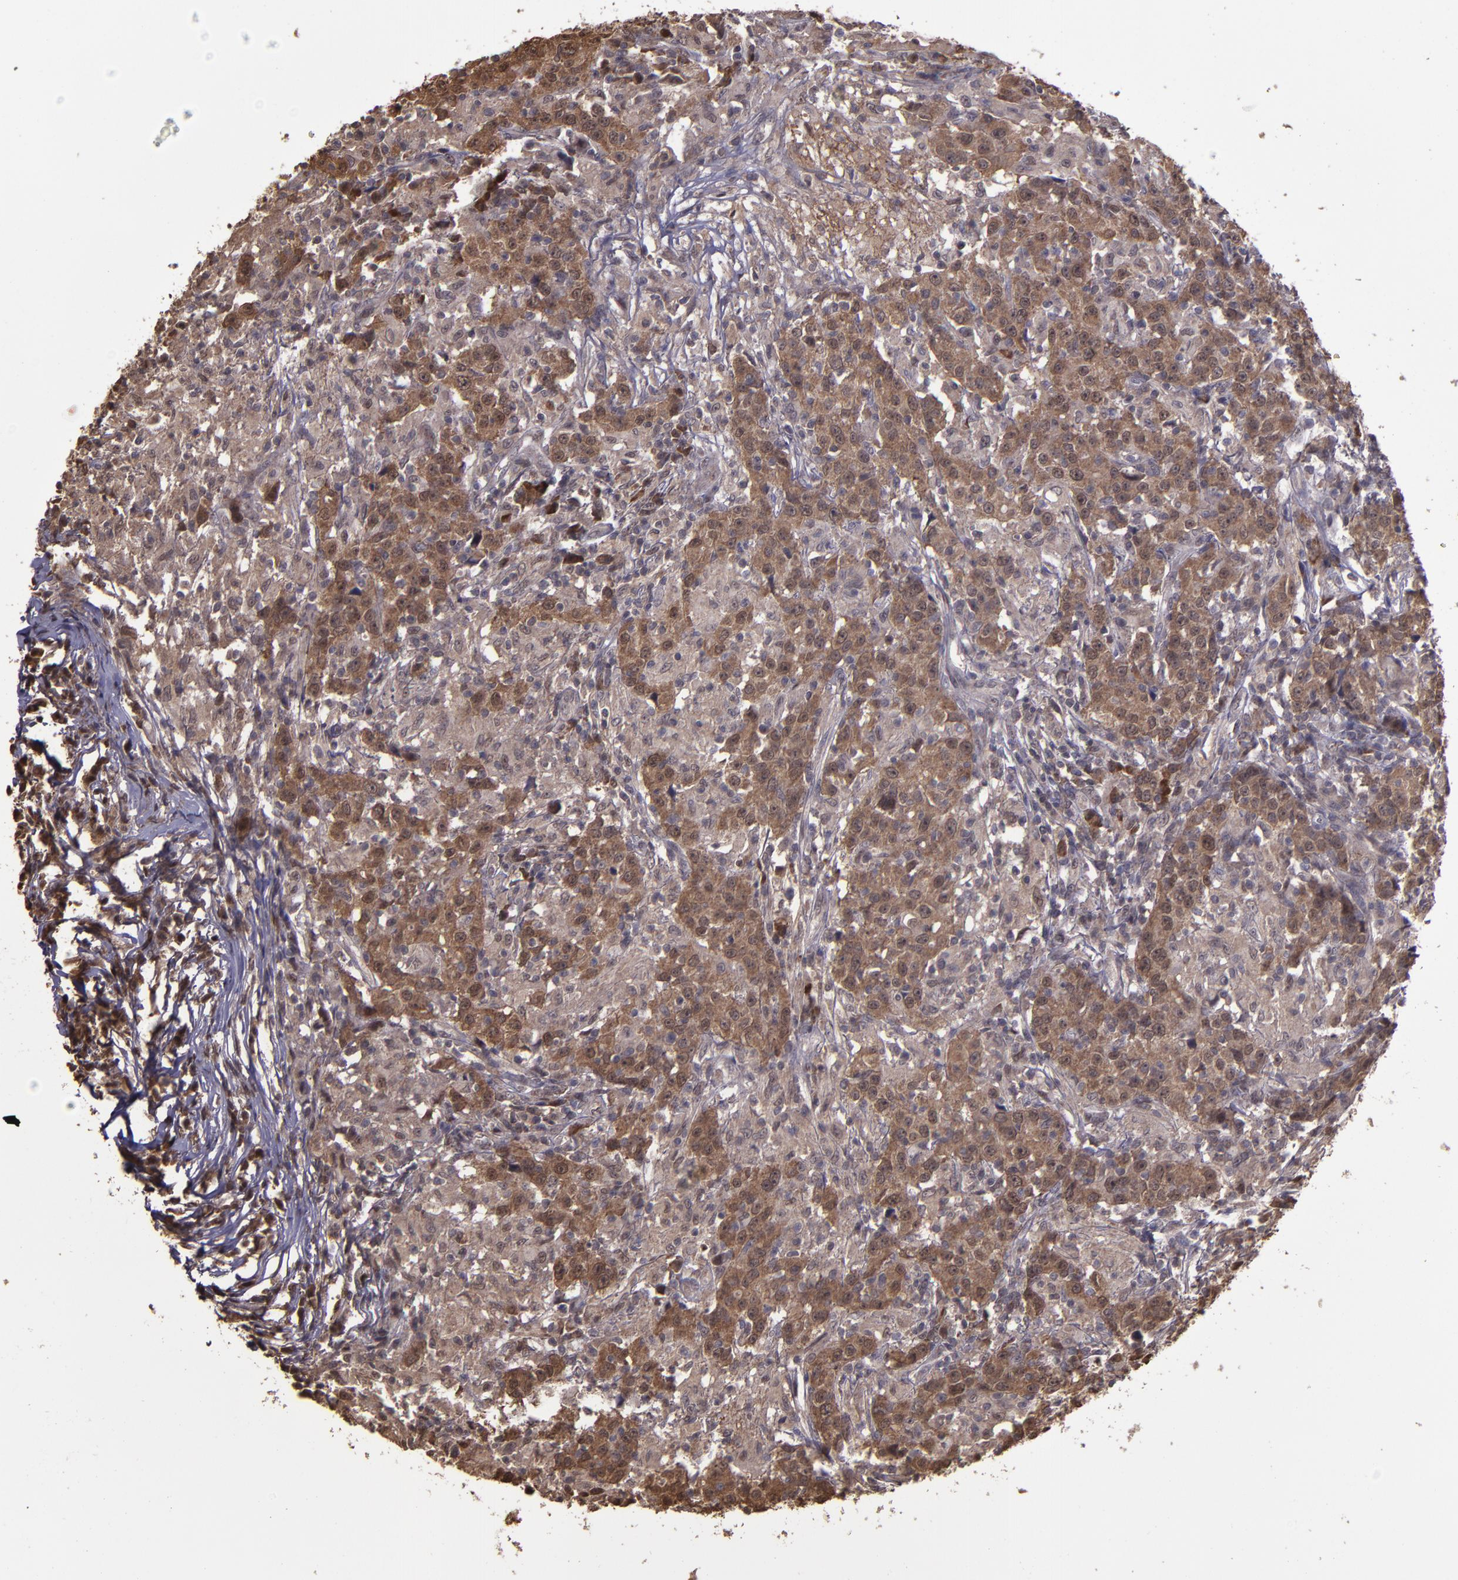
{"staining": {"intensity": "moderate", "quantity": "25%-75%", "location": "cytoplasmic/membranous,nuclear"}, "tissue": "head and neck cancer", "cell_type": "Tumor cells", "image_type": "cancer", "snomed": [{"axis": "morphology", "description": "Adenocarcinoma, NOS"}, {"axis": "topography", "description": "Salivary gland"}, {"axis": "topography", "description": "Head-Neck"}], "caption": "Immunohistochemical staining of human head and neck cancer (adenocarcinoma) displays medium levels of moderate cytoplasmic/membranous and nuclear expression in approximately 25%-75% of tumor cells.", "gene": "SERPINF2", "patient": {"sex": "female", "age": 65}}